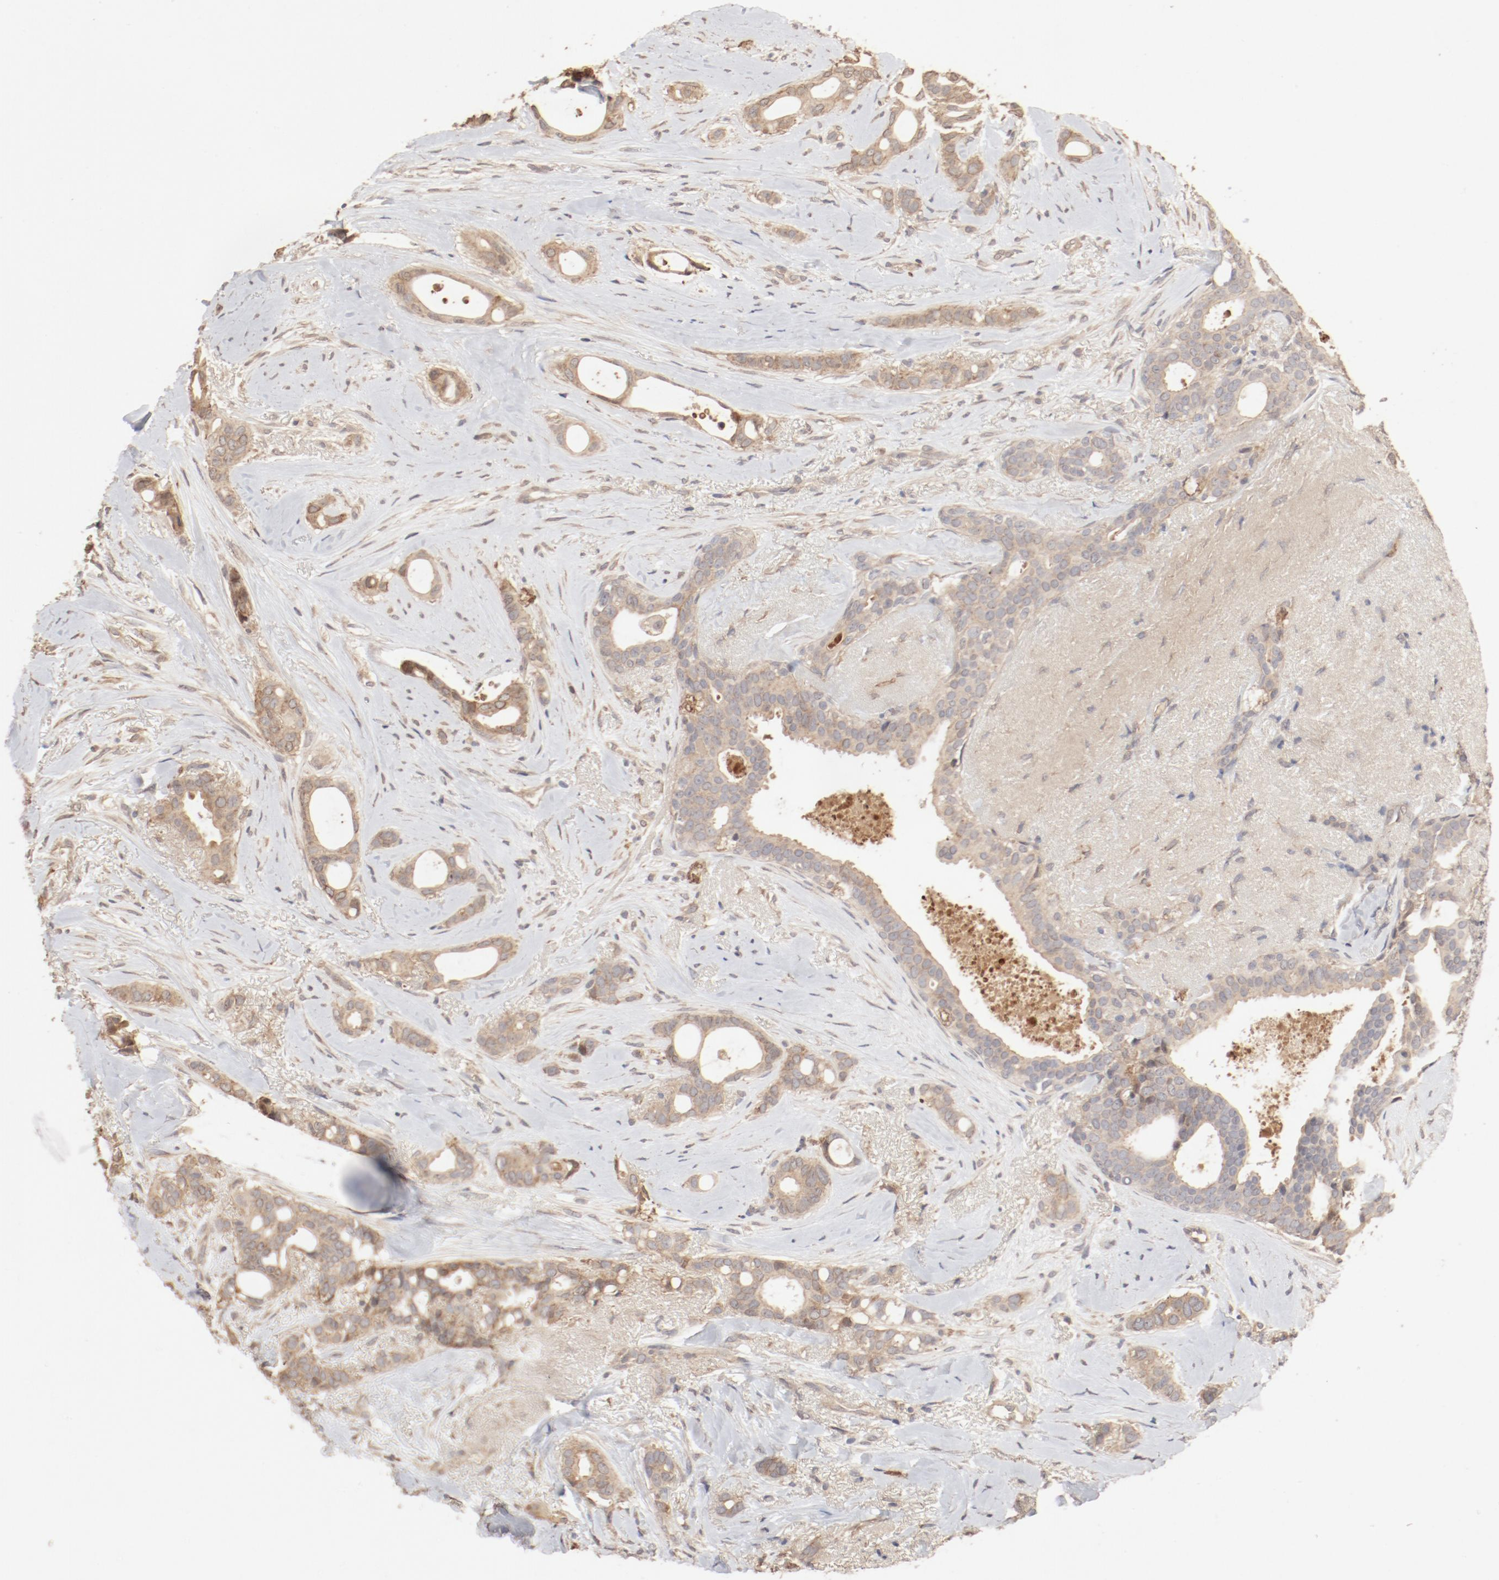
{"staining": {"intensity": "moderate", "quantity": ">75%", "location": "cytoplasmic/membranous"}, "tissue": "breast cancer", "cell_type": "Tumor cells", "image_type": "cancer", "snomed": [{"axis": "morphology", "description": "Duct carcinoma"}, {"axis": "topography", "description": "Breast"}], "caption": "A micrograph showing moderate cytoplasmic/membranous staining in about >75% of tumor cells in invasive ductal carcinoma (breast), as visualized by brown immunohistochemical staining.", "gene": "IL3RA", "patient": {"sex": "female", "age": 54}}